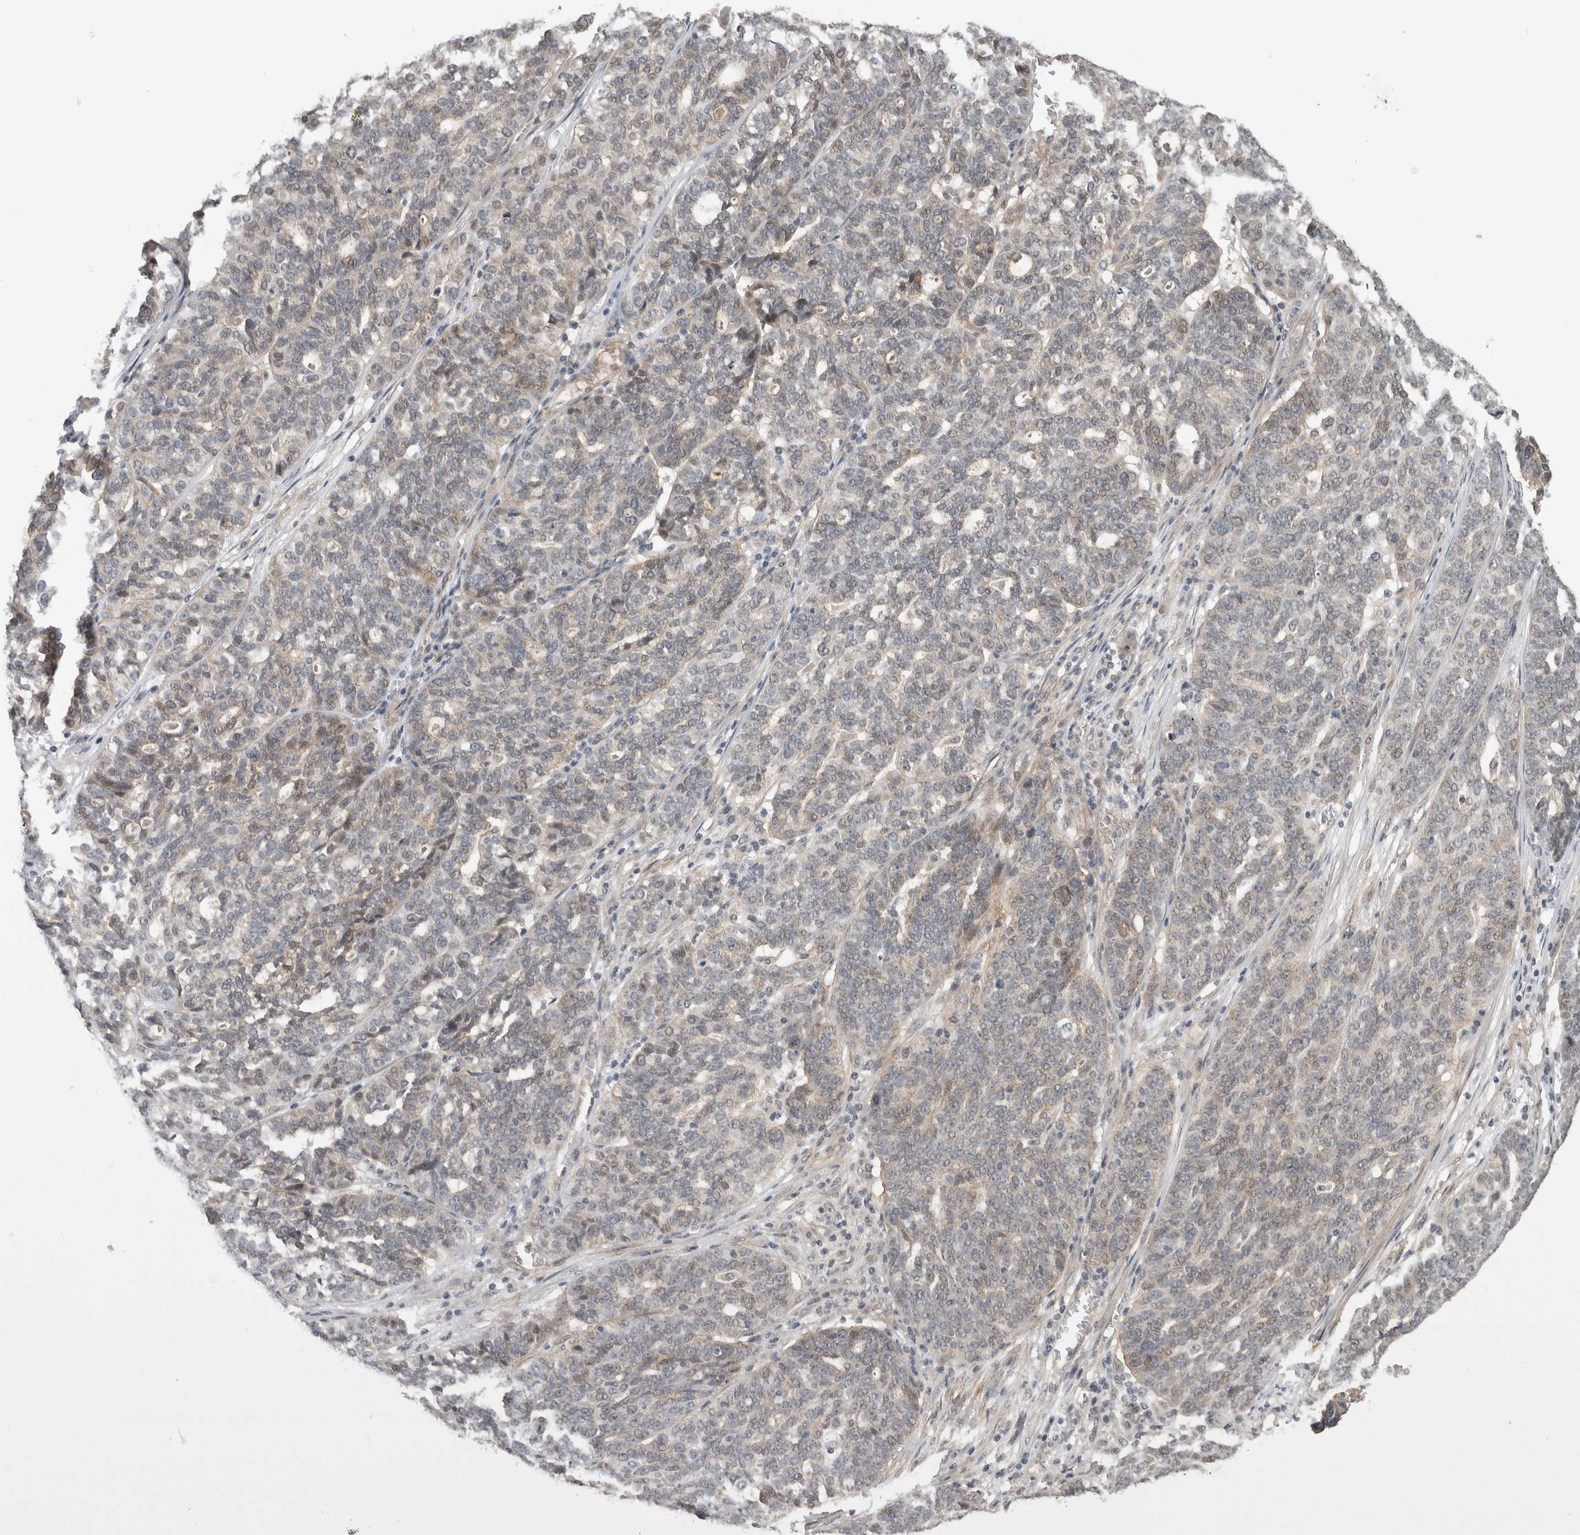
{"staining": {"intensity": "weak", "quantity": "<25%", "location": "cytoplasmic/membranous"}, "tissue": "ovarian cancer", "cell_type": "Tumor cells", "image_type": "cancer", "snomed": [{"axis": "morphology", "description": "Cystadenocarcinoma, serous, NOS"}, {"axis": "topography", "description": "Ovary"}], "caption": "High power microscopy image of an immunohistochemistry (IHC) photomicrograph of serous cystadenocarcinoma (ovarian), revealing no significant expression in tumor cells.", "gene": "RHPN1", "patient": {"sex": "female", "age": 59}}